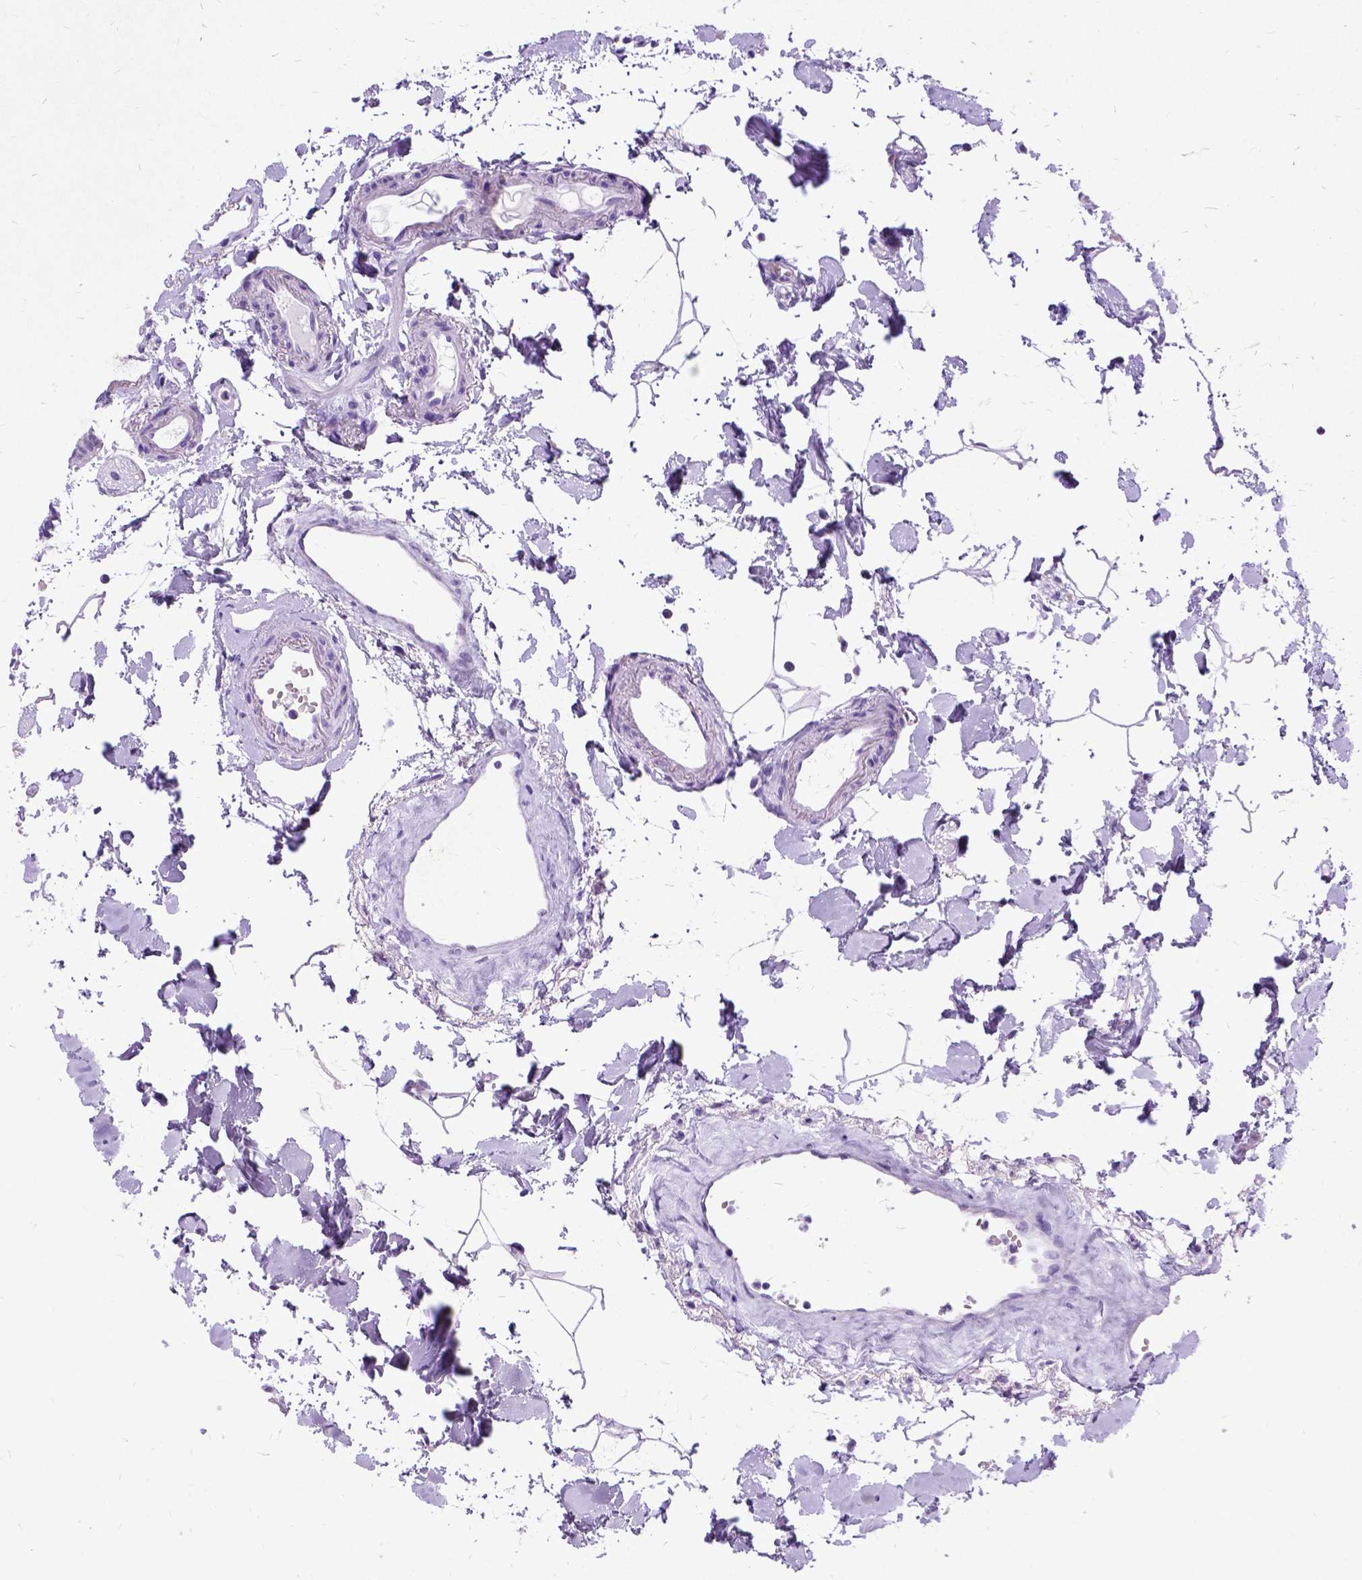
{"staining": {"intensity": "negative", "quantity": "none", "location": "none"}, "tissue": "colon", "cell_type": "Endothelial cells", "image_type": "normal", "snomed": [{"axis": "morphology", "description": "Normal tissue, NOS"}, {"axis": "topography", "description": "Colon"}], "caption": "Normal colon was stained to show a protein in brown. There is no significant expression in endothelial cells. (DAB immunohistochemistry visualized using brightfield microscopy, high magnification).", "gene": "NEUROD4", "patient": {"sex": "female", "age": 84}}